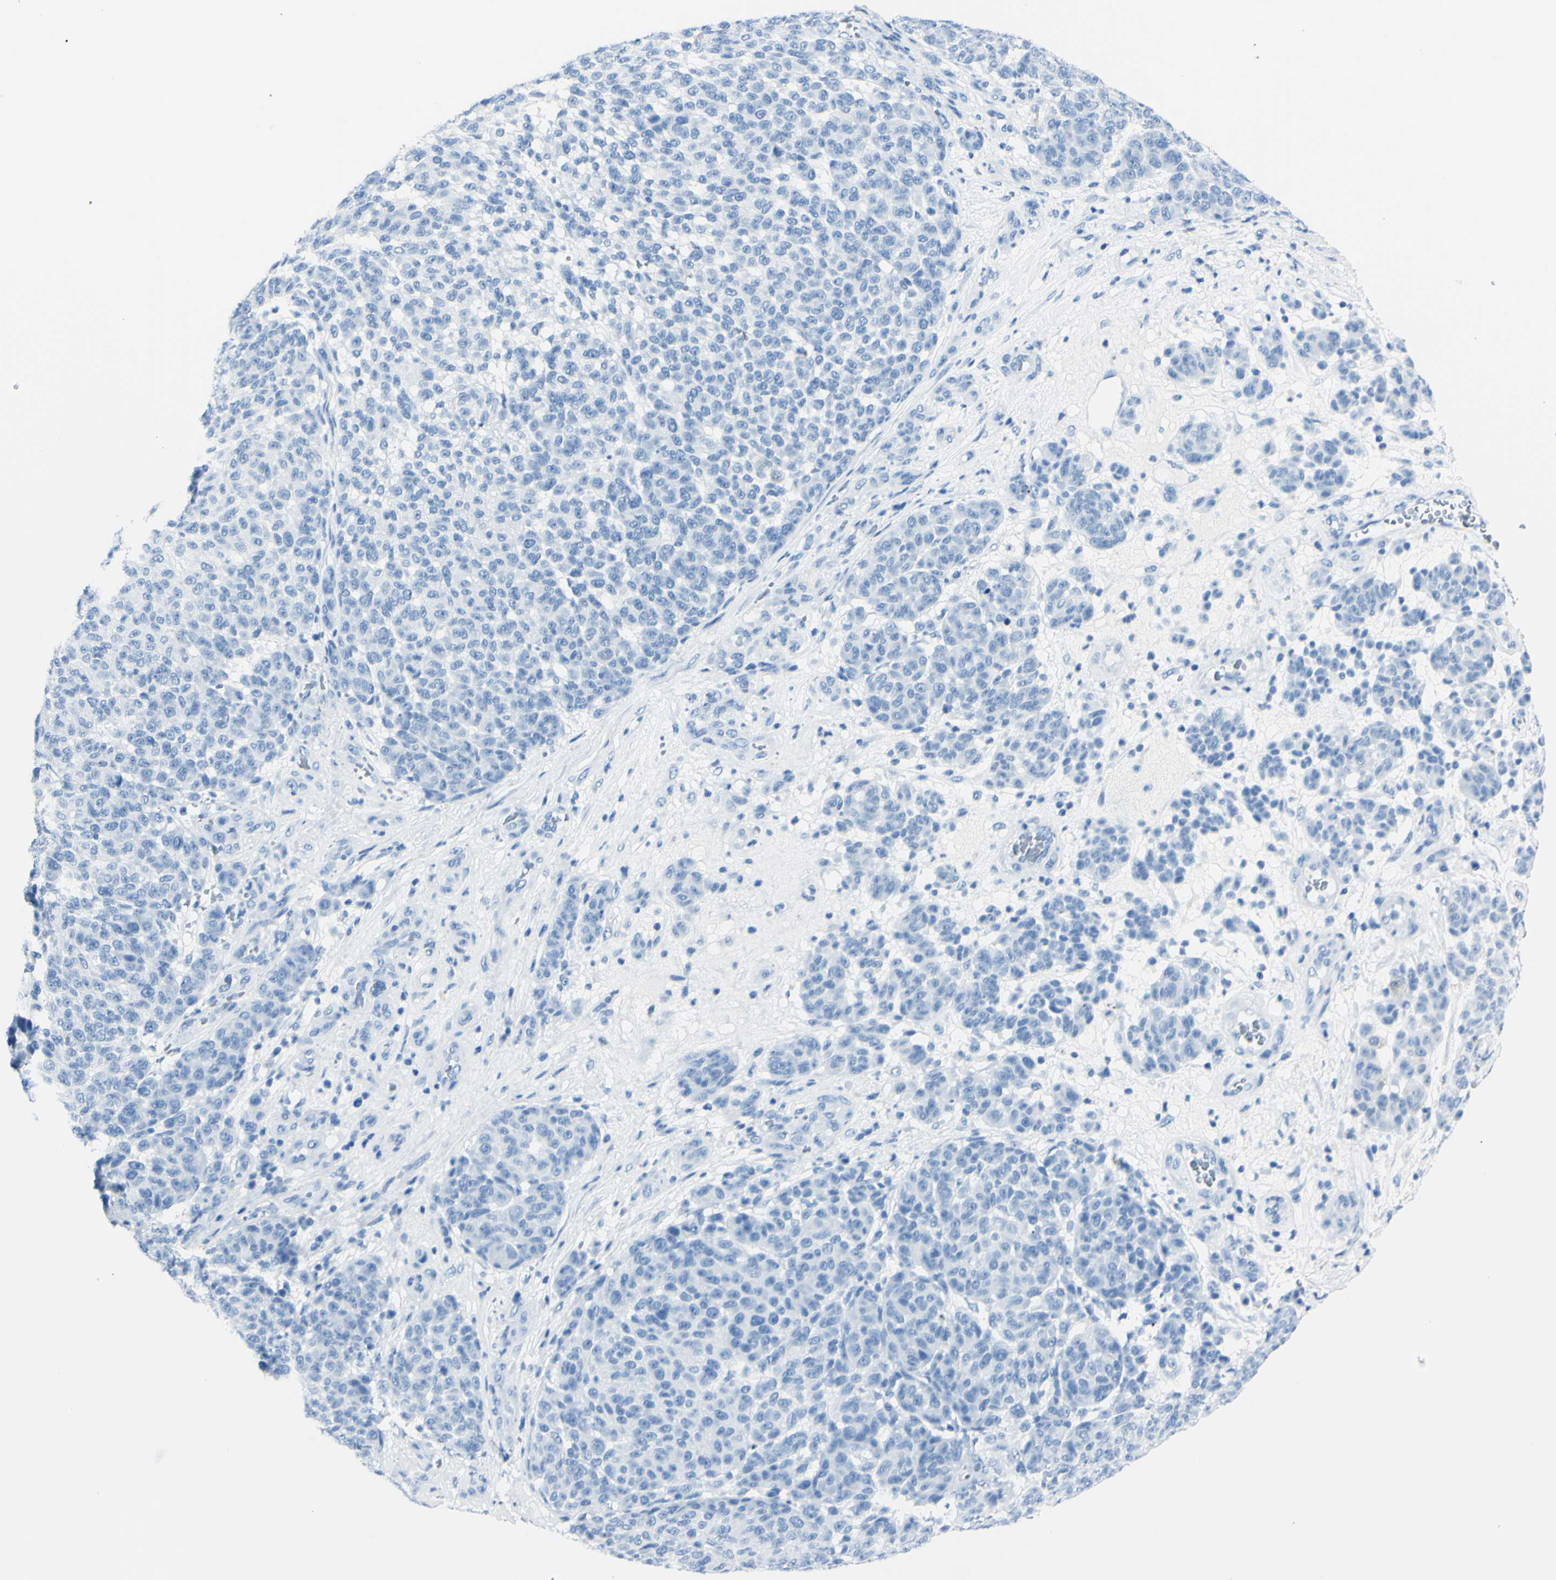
{"staining": {"intensity": "negative", "quantity": "none", "location": "none"}, "tissue": "melanoma", "cell_type": "Tumor cells", "image_type": "cancer", "snomed": [{"axis": "morphology", "description": "Malignant melanoma, NOS"}, {"axis": "topography", "description": "Skin"}], "caption": "Tumor cells show no significant expression in malignant melanoma.", "gene": "FOLH1", "patient": {"sex": "male", "age": 59}}